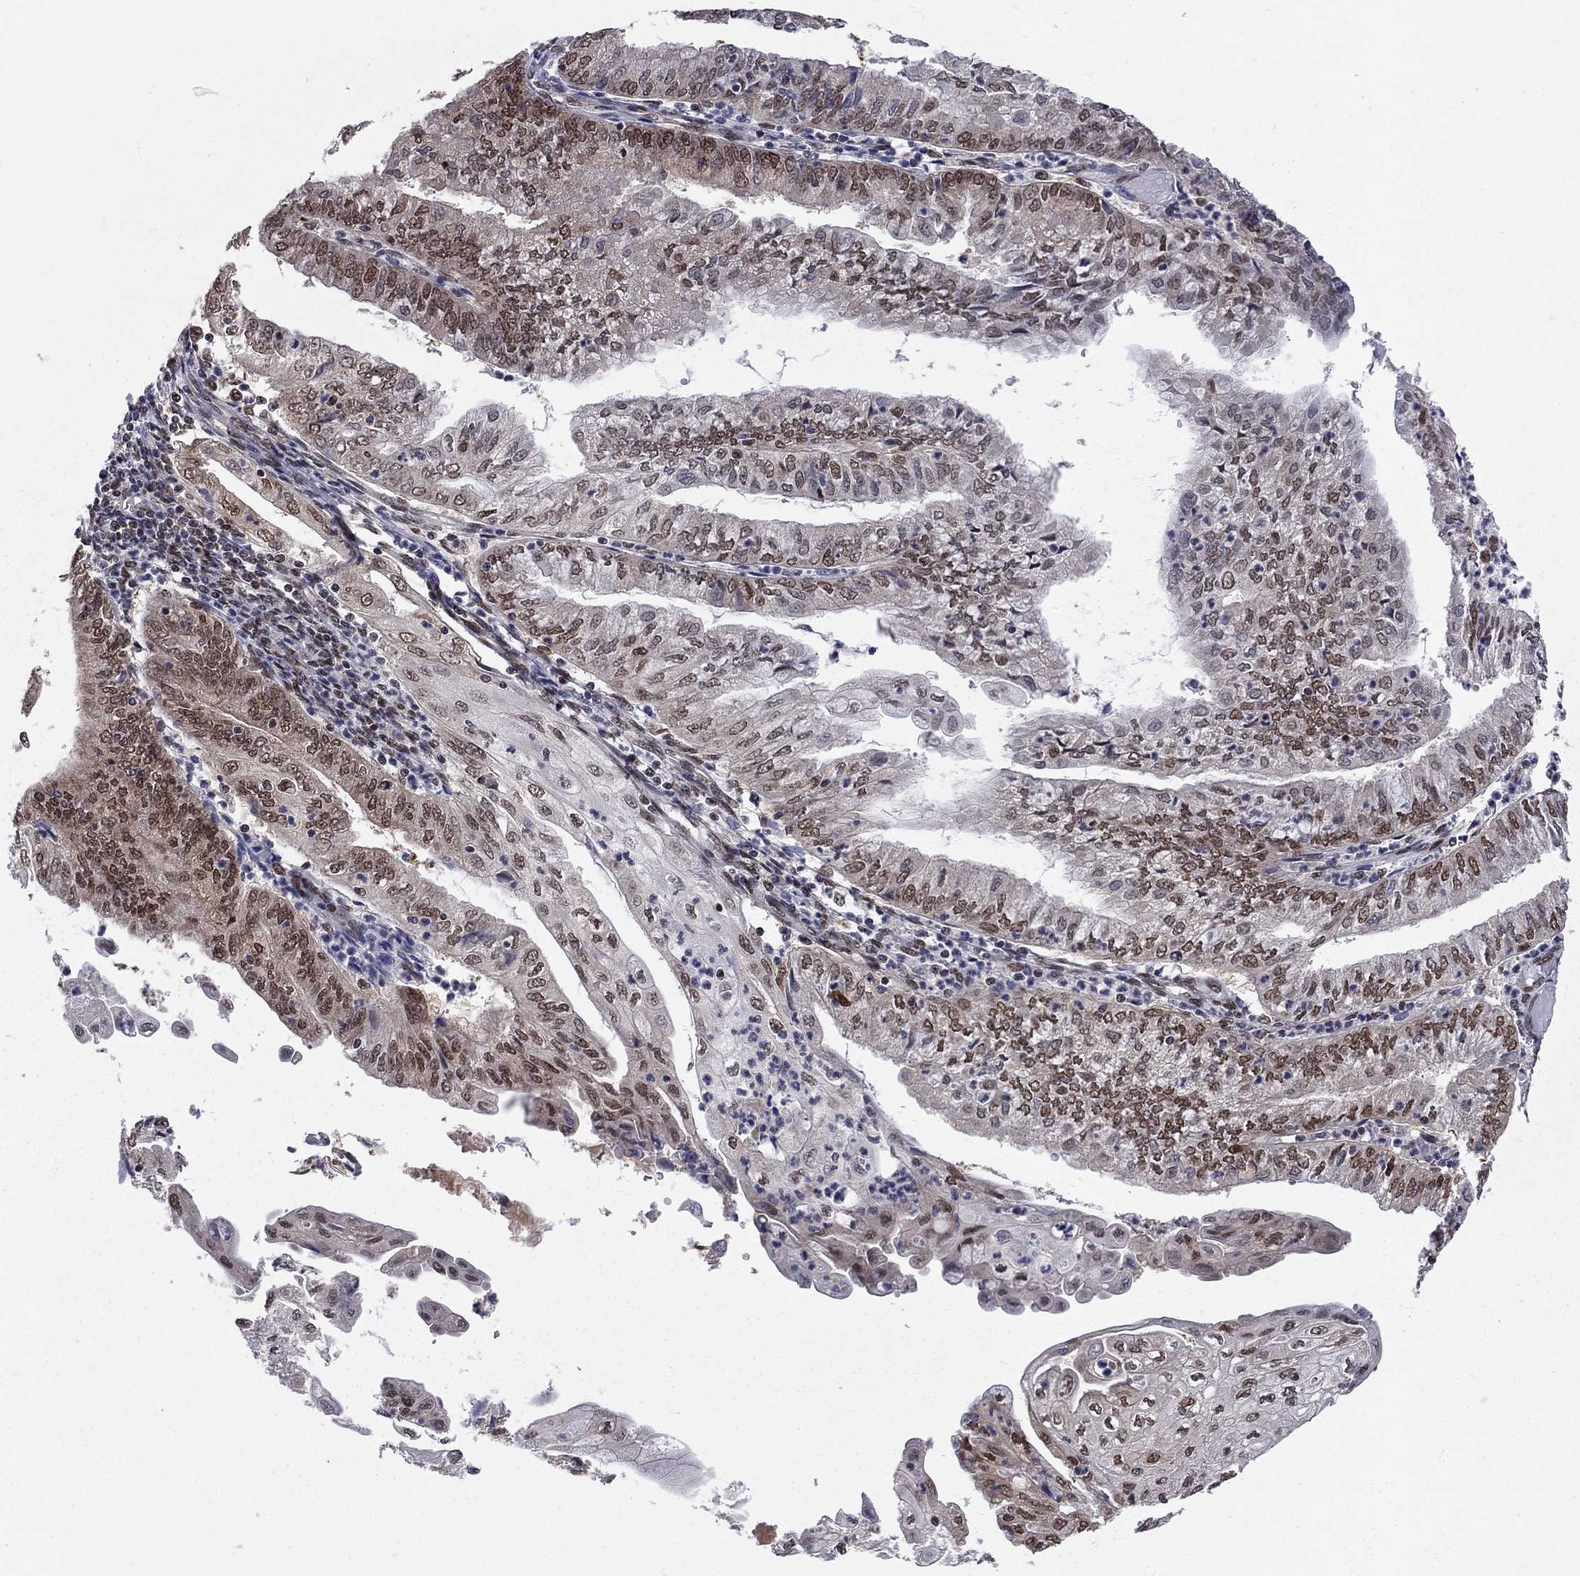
{"staining": {"intensity": "strong", "quantity": "25%-75%", "location": "nuclear"}, "tissue": "endometrial cancer", "cell_type": "Tumor cells", "image_type": "cancer", "snomed": [{"axis": "morphology", "description": "Adenocarcinoma, NOS"}, {"axis": "topography", "description": "Endometrium"}], "caption": "A histopathology image of human endometrial adenocarcinoma stained for a protein demonstrates strong nuclear brown staining in tumor cells. (DAB = brown stain, brightfield microscopy at high magnification).", "gene": "SAP30L", "patient": {"sex": "female", "age": 55}}